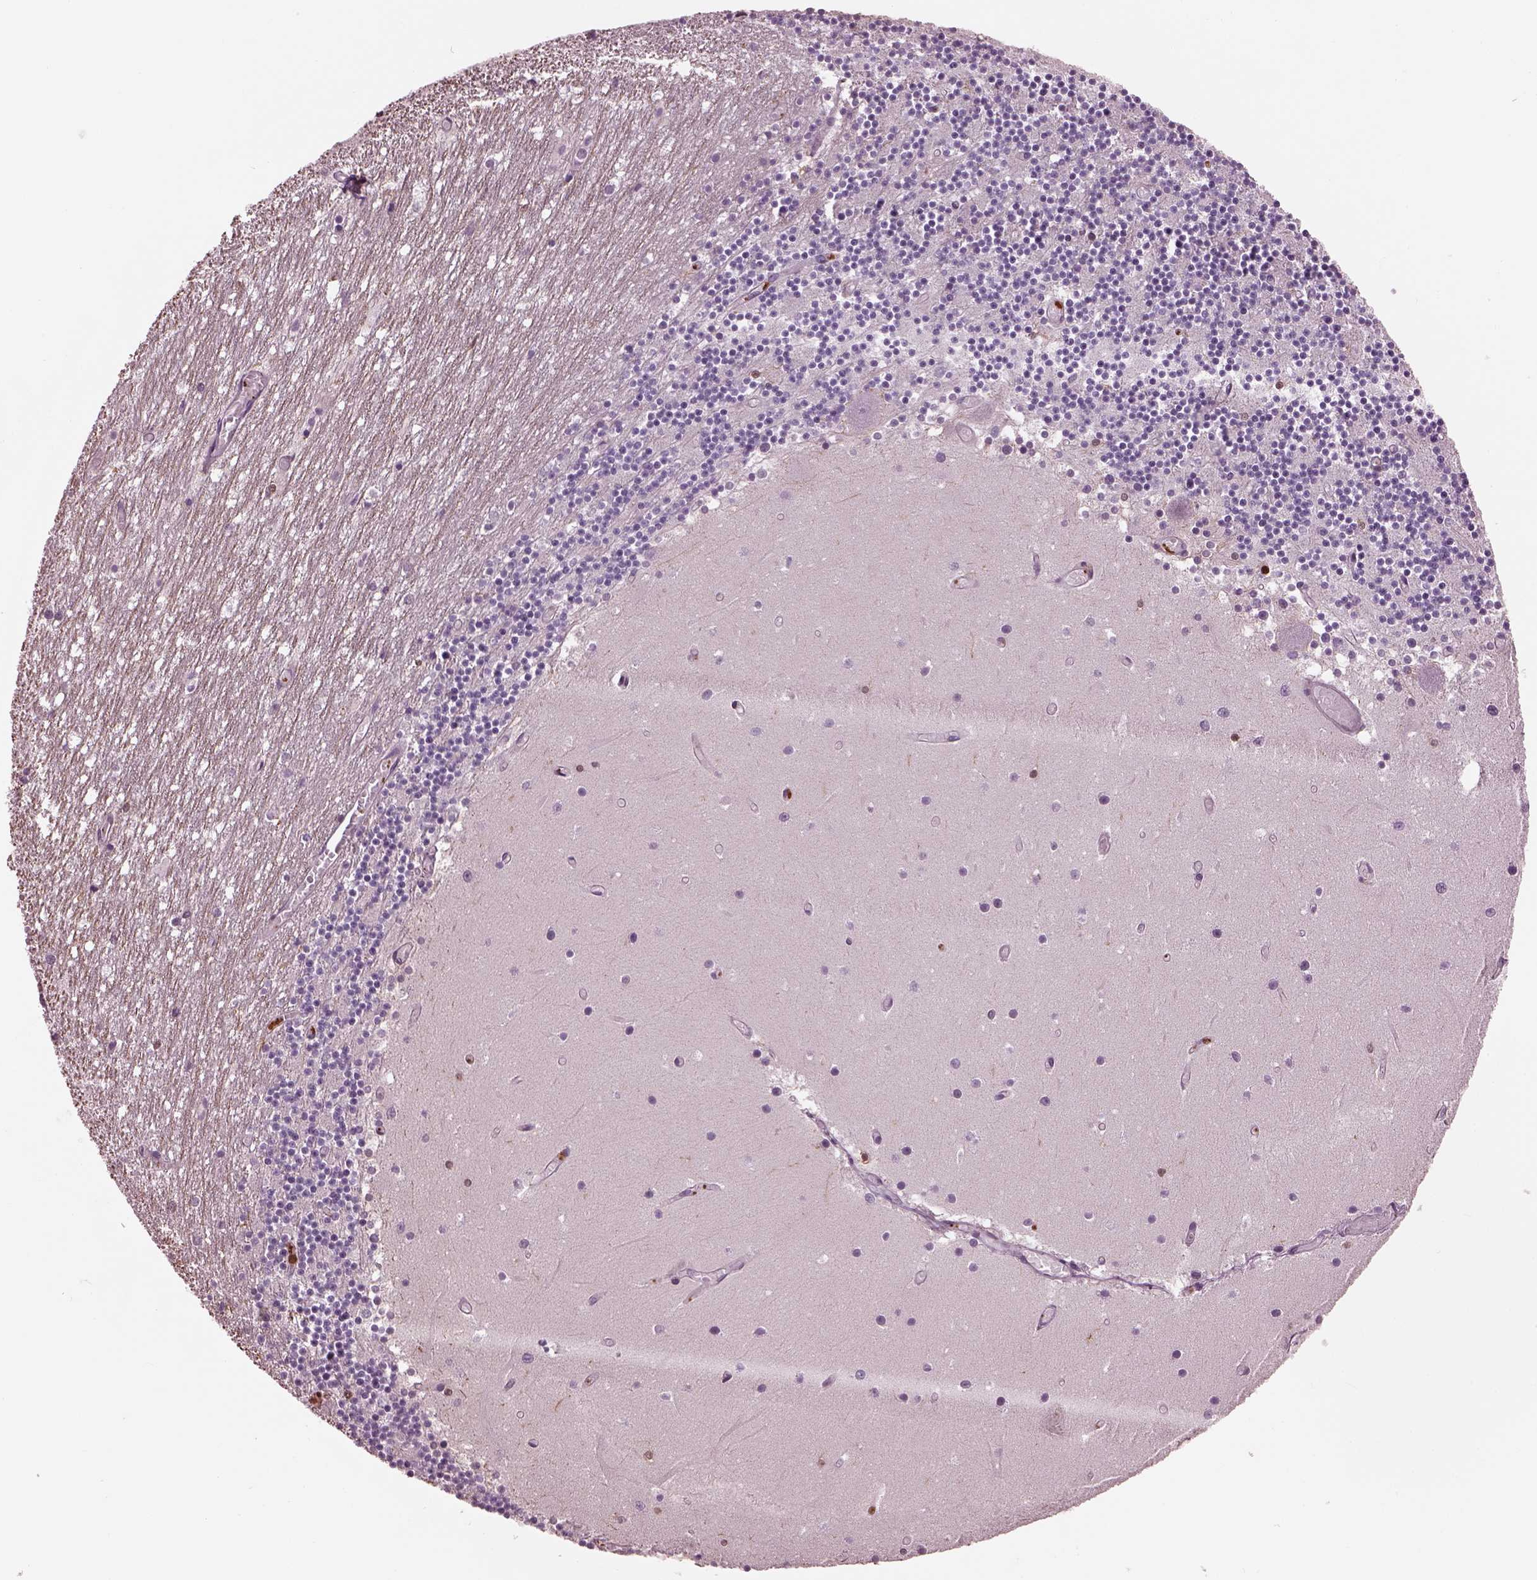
{"staining": {"intensity": "negative", "quantity": "none", "location": "none"}, "tissue": "cerebellum", "cell_type": "Cells in granular layer", "image_type": "normal", "snomed": [{"axis": "morphology", "description": "Normal tissue, NOS"}, {"axis": "topography", "description": "Cerebellum"}], "caption": "Cells in granular layer show no significant protein positivity in benign cerebellum.", "gene": "IL31RA", "patient": {"sex": "female", "age": 28}}